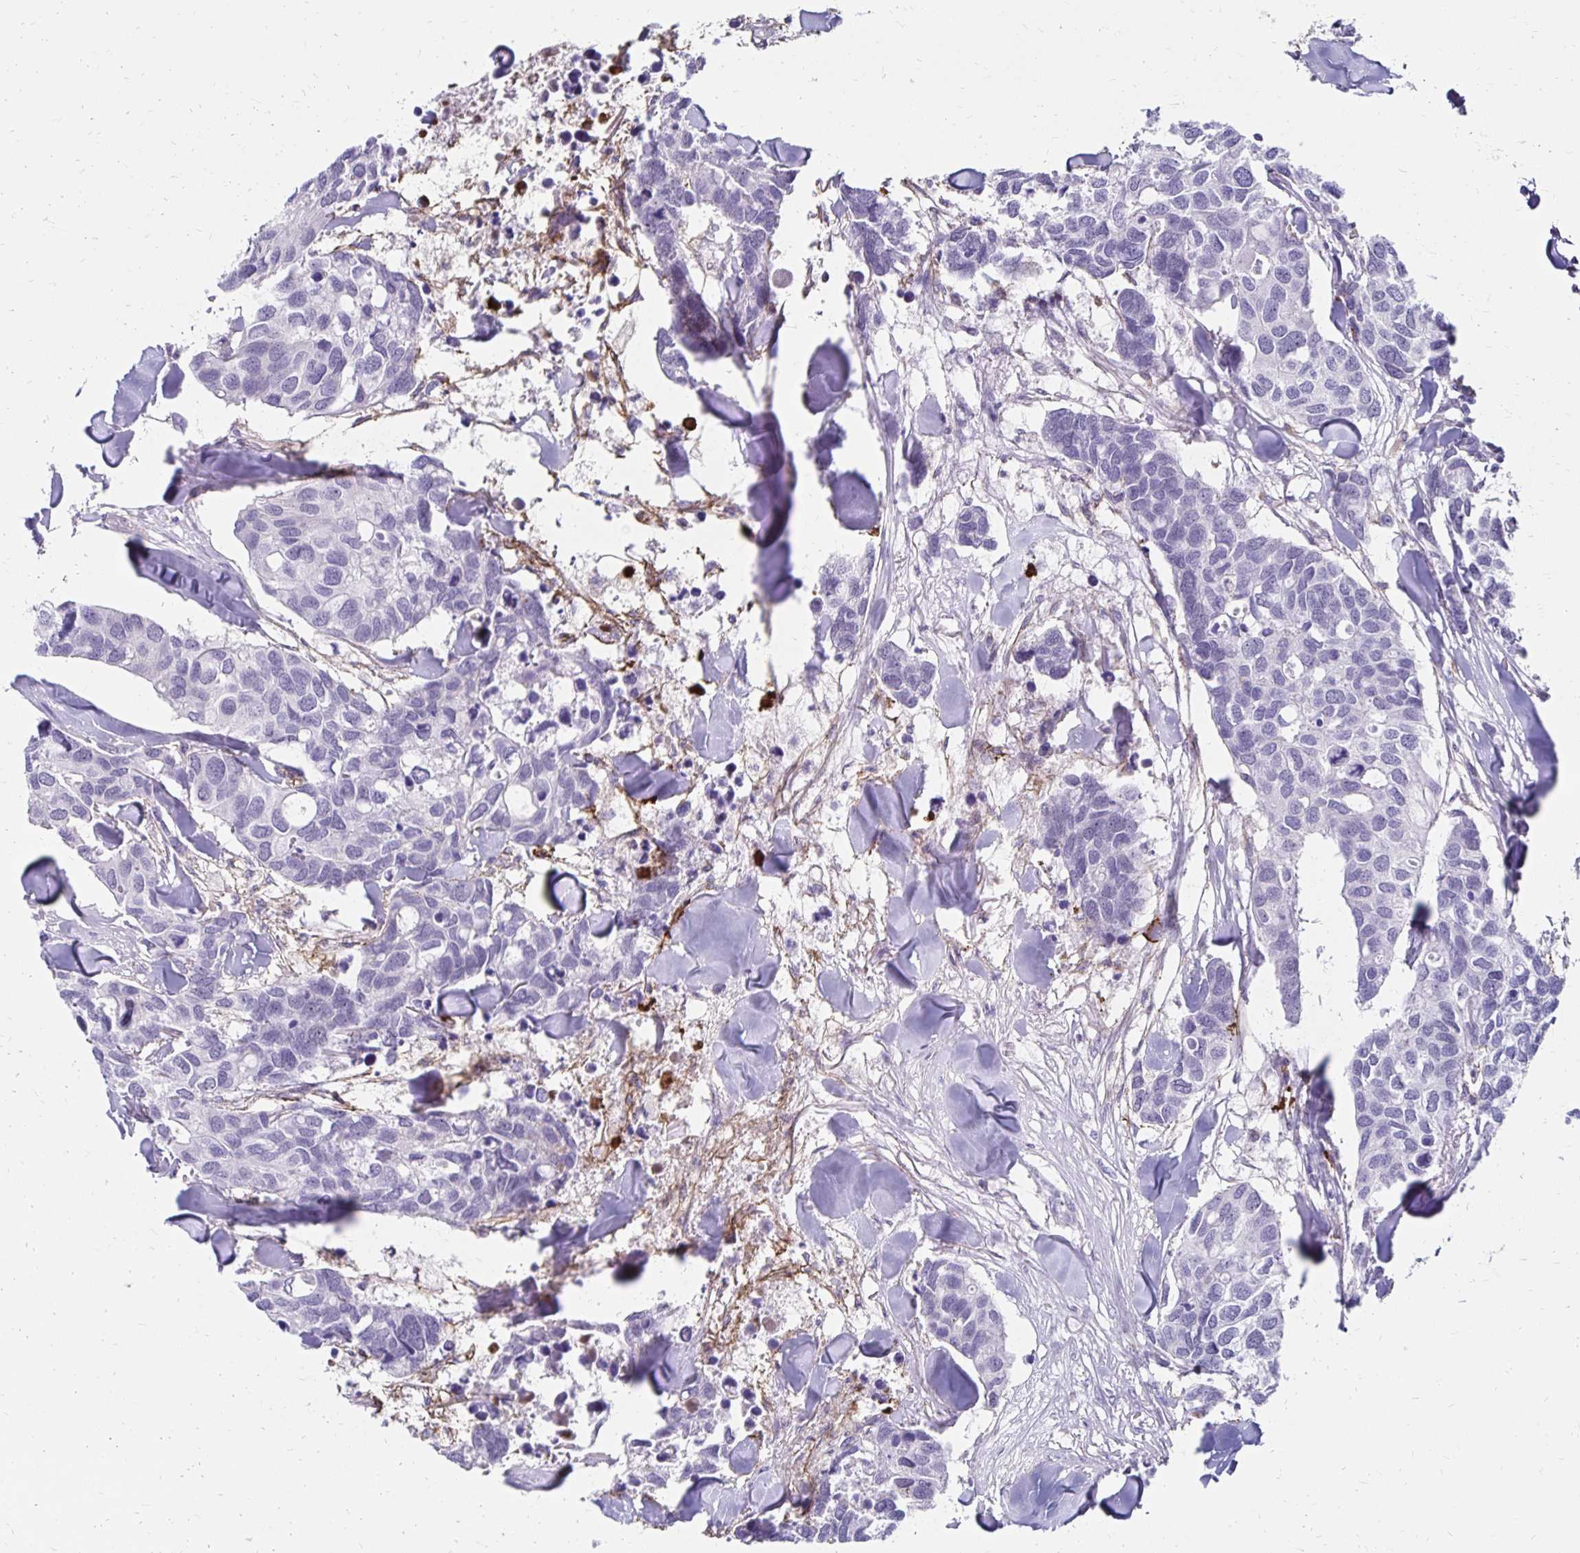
{"staining": {"intensity": "negative", "quantity": "none", "location": "none"}, "tissue": "breast cancer", "cell_type": "Tumor cells", "image_type": "cancer", "snomed": [{"axis": "morphology", "description": "Duct carcinoma"}, {"axis": "topography", "description": "Breast"}], "caption": "This is an immunohistochemistry image of human breast cancer (invasive ductal carcinoma). There is no positivity in tumor cells.", "gene": "TNS3", "patient": {"sex": "female", "age": 83}}